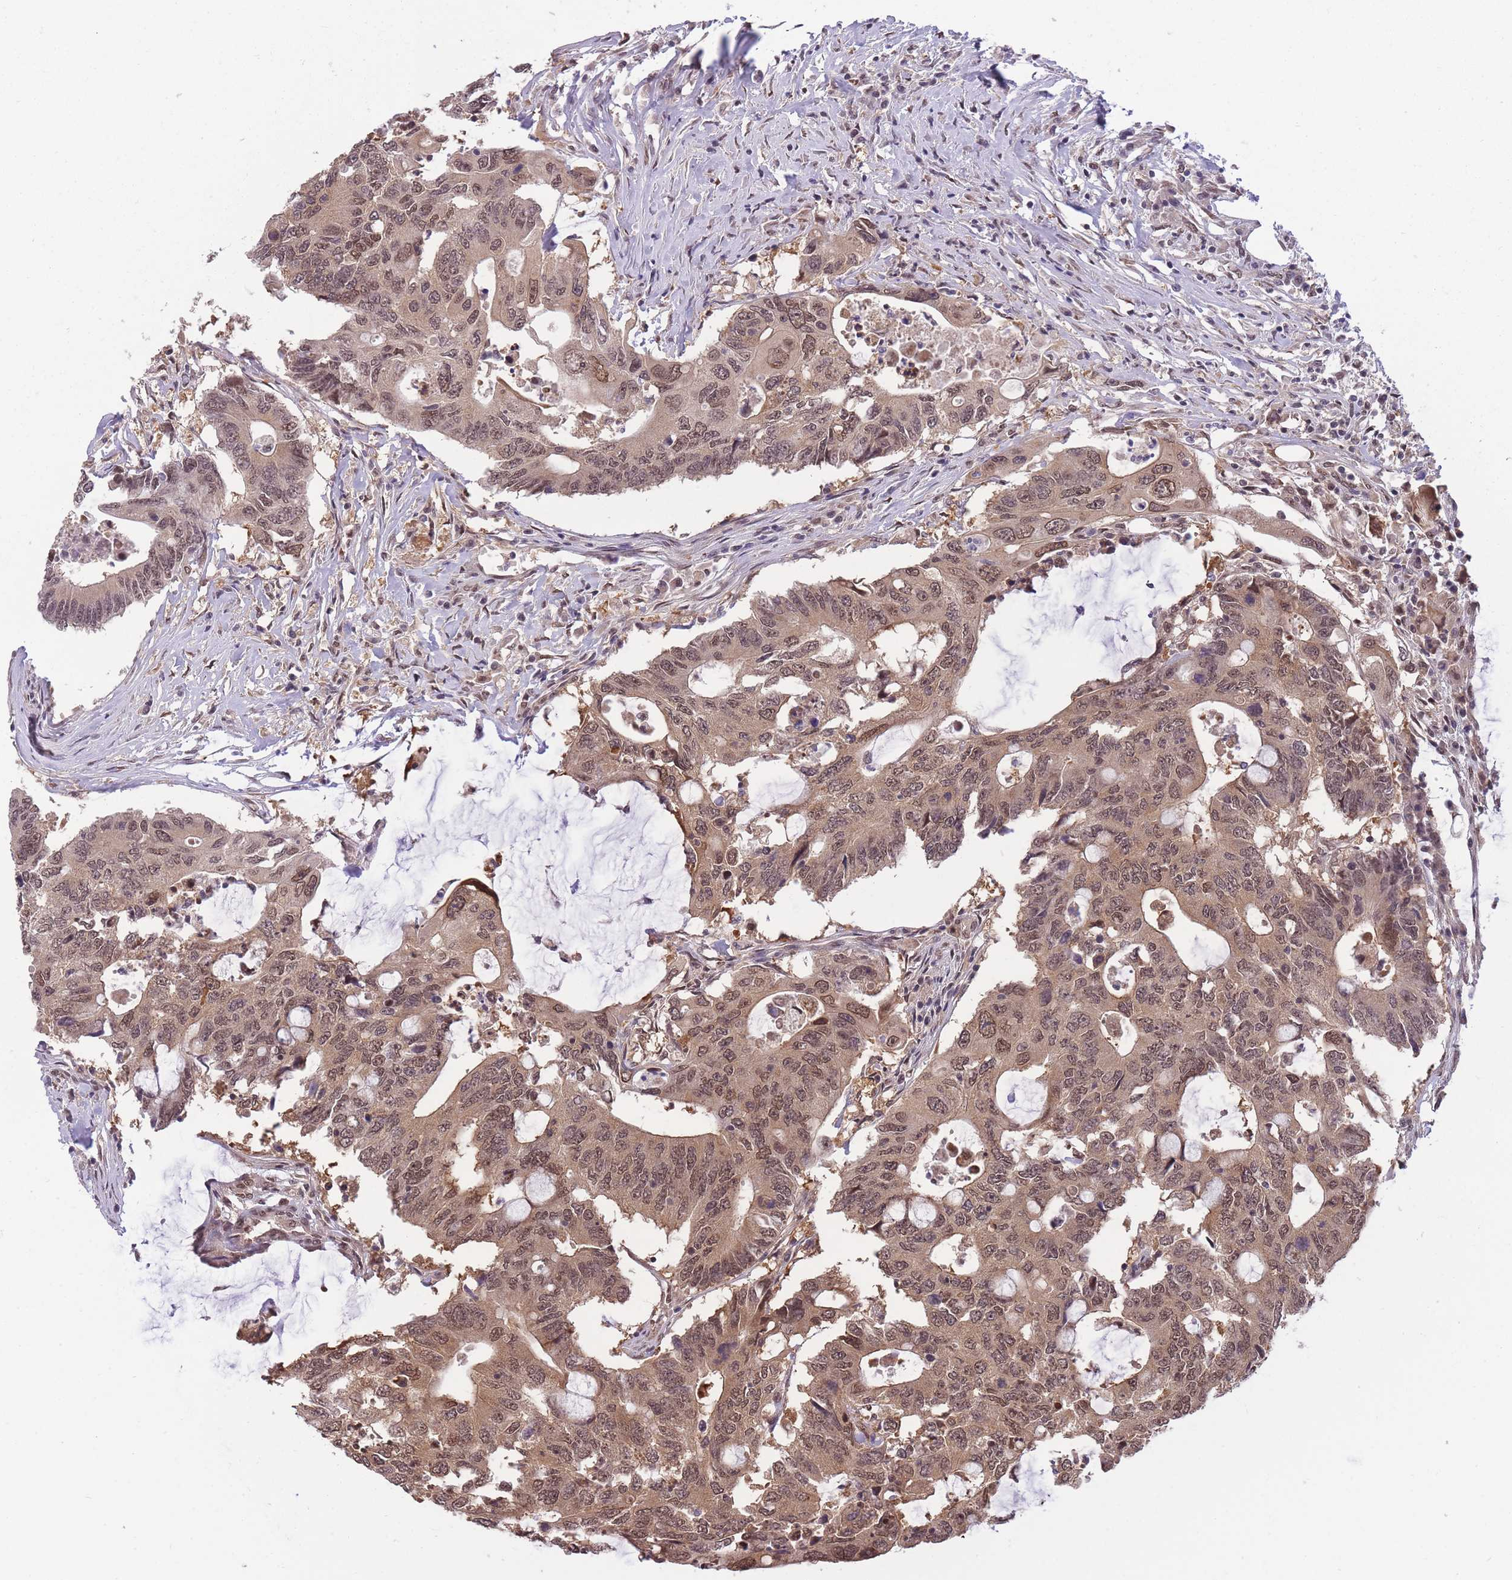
{"staining": {"intensity": "moderate", "quantity": ">75%", "location": "cytoplasmic/membranous,nuclear"}, "tissue": "colorectal cancer", "cell_type": "Tumor cells", "image_type": "cancer", "snomed": [{"axis": "morphology", "description": "Adenocarcinoma, NOS"}, {"axis": "topography", "description": "Colon"}], "caption": "Immunohistochemical staining of adenocarcinoma (colorectal) exhibits moderate cytoplasmic/membranous and nuclear protein positivity in about >75% of tumor cells. (Stains: DAB in brown, nuclei in blue, Microscopy: brightfield microscopy at high magnification).", "gene": "CDIP1", "patient": {"sex": "male", "age": 71}}